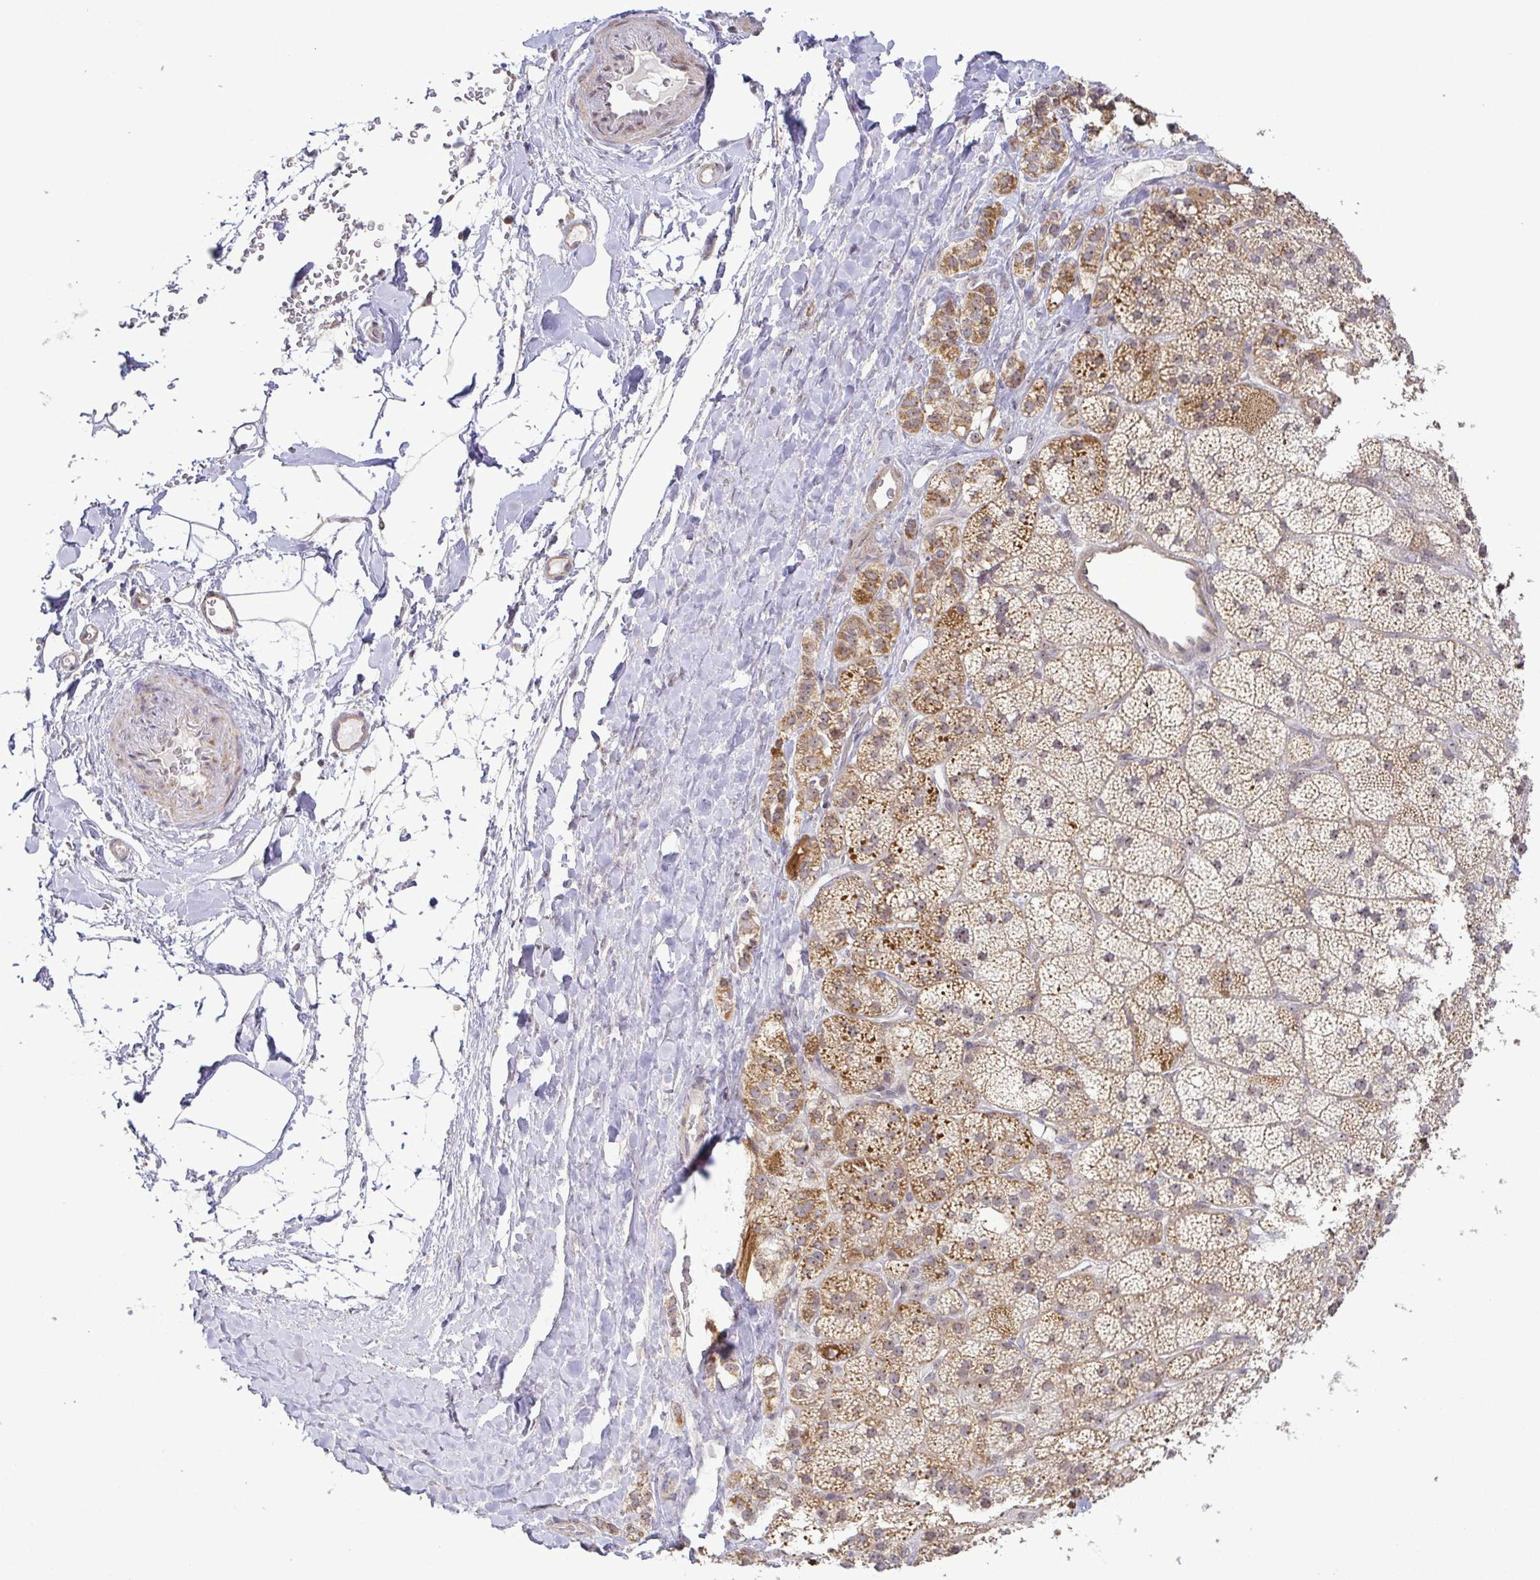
{"staining": {"intensity": "moderate", "quantity": "25%-75%", "location": "cytoplasmic/membranous"}, "tissue": "adrenal gland", "cell_type": "Glandular cells", "image_type": "normal", "snomed": [{"axis": "morphology", "description": "Normal tissue, NOS"}, {"axis": "topography", "description": "Adrenal gland"}], "caption": "DAB immunohistochemical staining of benign human adrenal gland exhibits moderate cytoplasmic/membranous protein expression in about 25%-75% of glandular cells. The staining is performed using DAB (3,3'-diaminobenzidine) brown chromogen to label protein expression. The nuclei are counter-stained blue using hematoxylin.", "gene": "RSL24D1", "patient": {"sex": "male", "age": 57}}